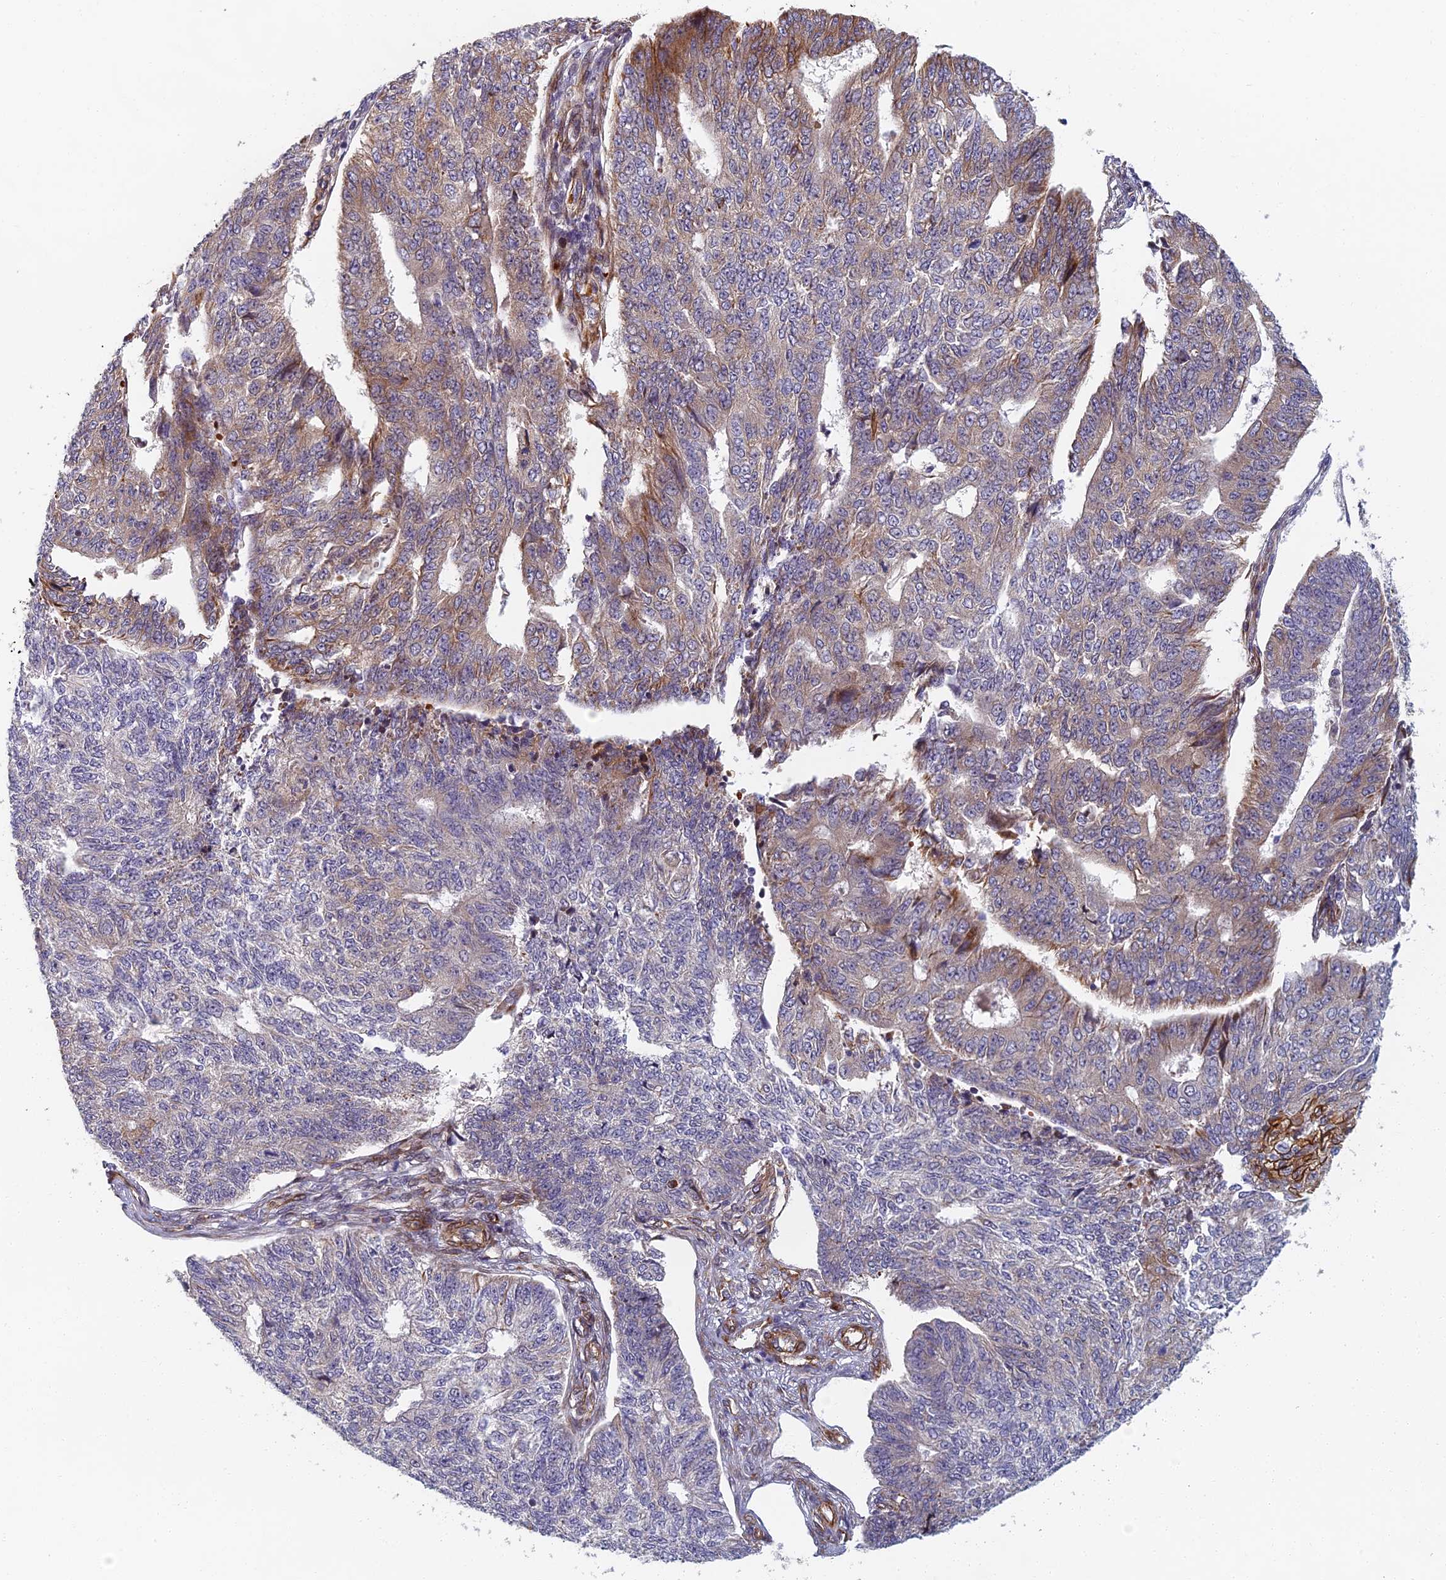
{"staining": {"intensity": "moderate", "quantity": "<25%", "location": "cytoplasmic/membranous"}, "tissue": "endometrial cancer", "cell_type": "Tumor cells", "image_type": "cancer", "snomed": [{"axis": "morphology", "description": "Adenocarcinoma, NOS"}, {"axis": "topography", "description": "Endometrium"}], "caption": "DAB (3,3'-diaminobenzidine) immunohistochemical staining of human endometrial cancer shows moderate cytoplasmic/membranous protein staining in approximately <25% of tumor cells. (brown staining indicates protein expression, while blue staining denotes nuclei).", "gene": "ABCB10", "patient": {"sex": "female", "age": 32}}